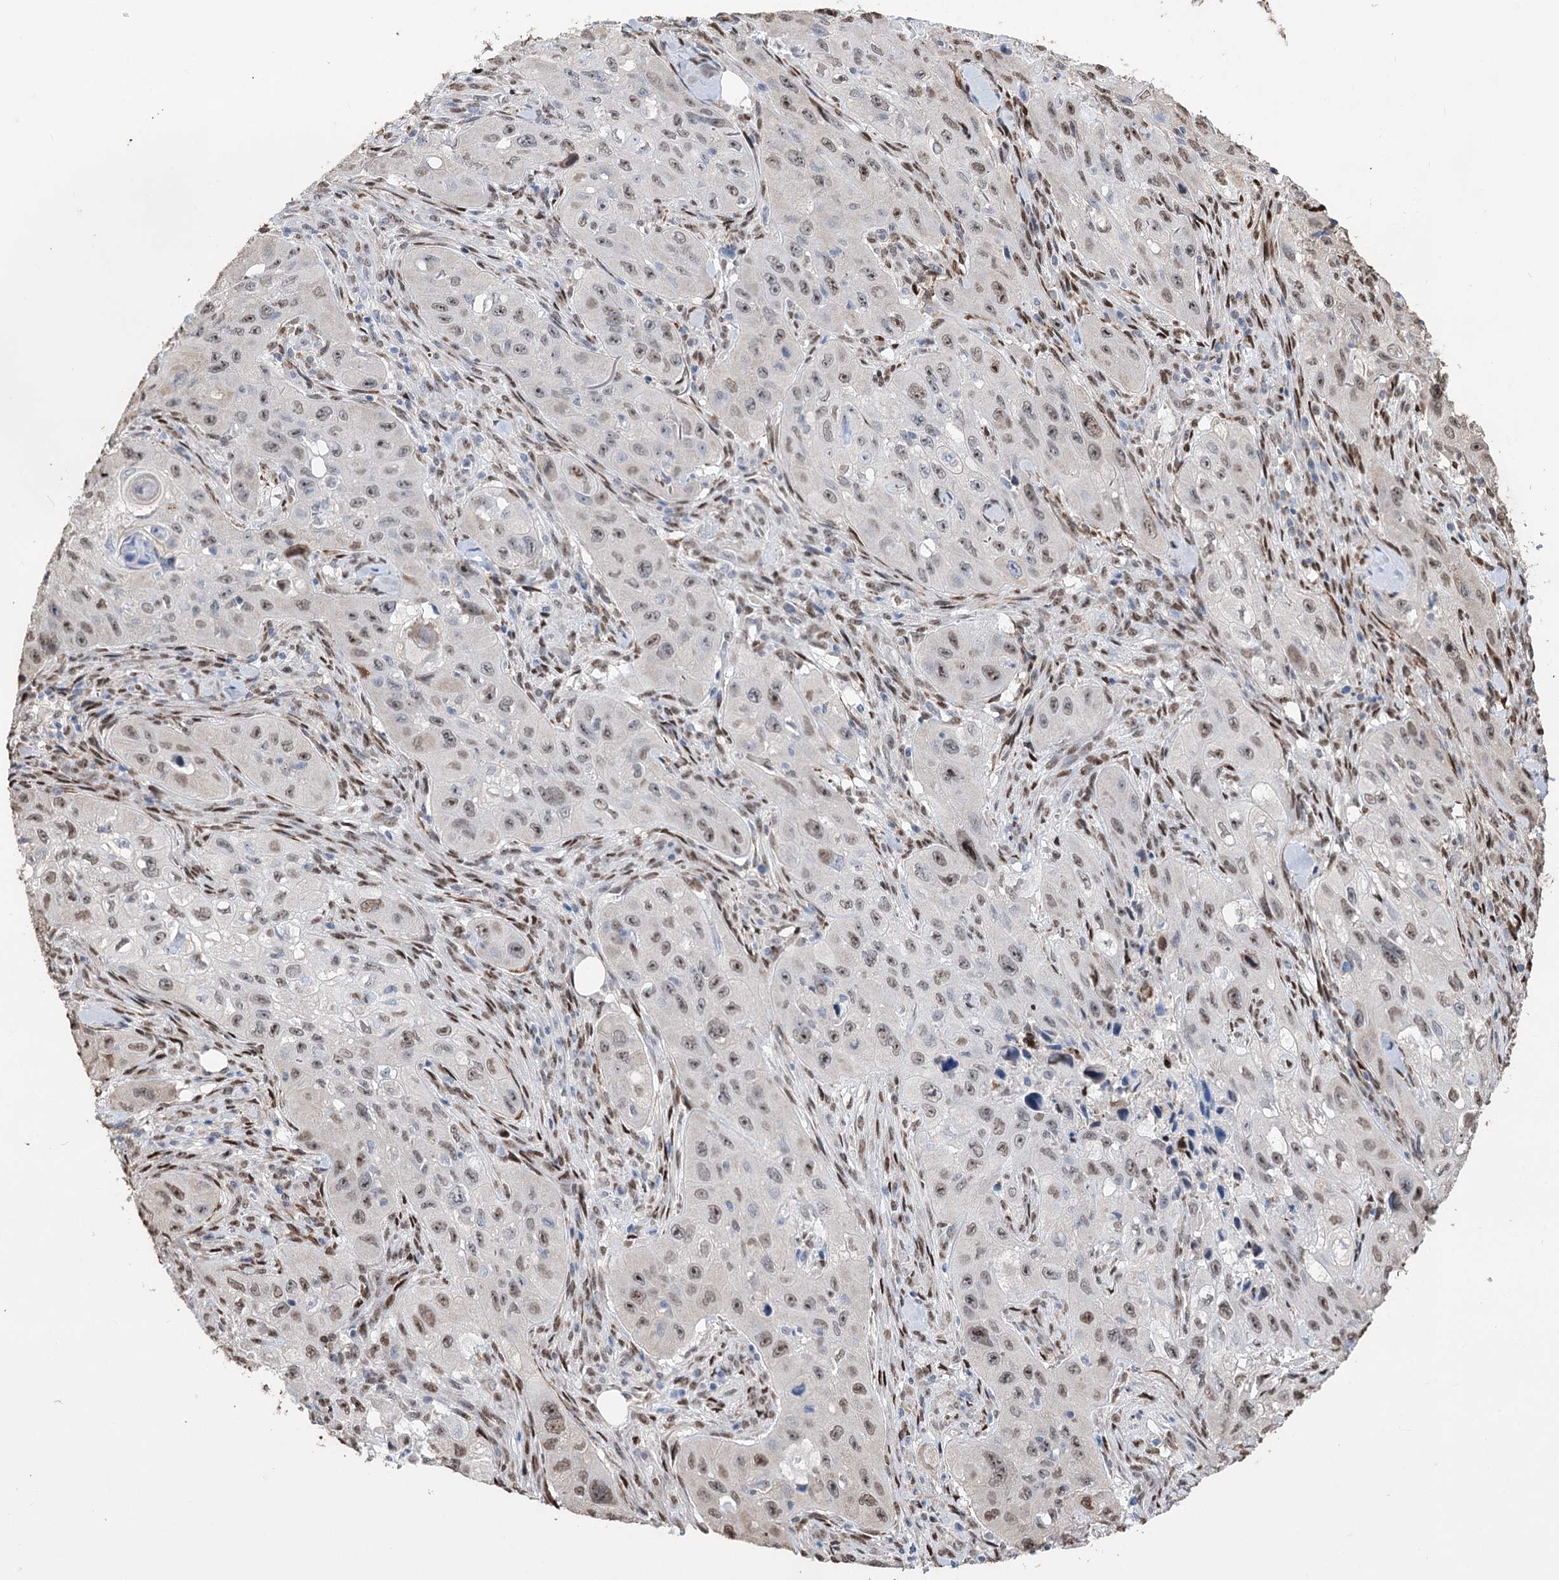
{"staining": {"intensity": "weak", "quantity": "25%-75%", "location": "nuclear"}, "tissue": "skin cancer", "cell_type": "Tumor cells", "image_type": "cancer", "snomed": [{"axis": "morphology", "description": "Squamous cell carcinoma, NOS"}, {"axis": "topography", "description": "Skin"}, {"axis": "topography", "description": "Subcutis"}], "caption": "Skin cancer was stained to show a protein in brown. There is low levels of weak nuclear positivity in about 25%-75% of tumor cells.", "gene": "NFU1", "patient": {"sex": "male", "age": 73}}